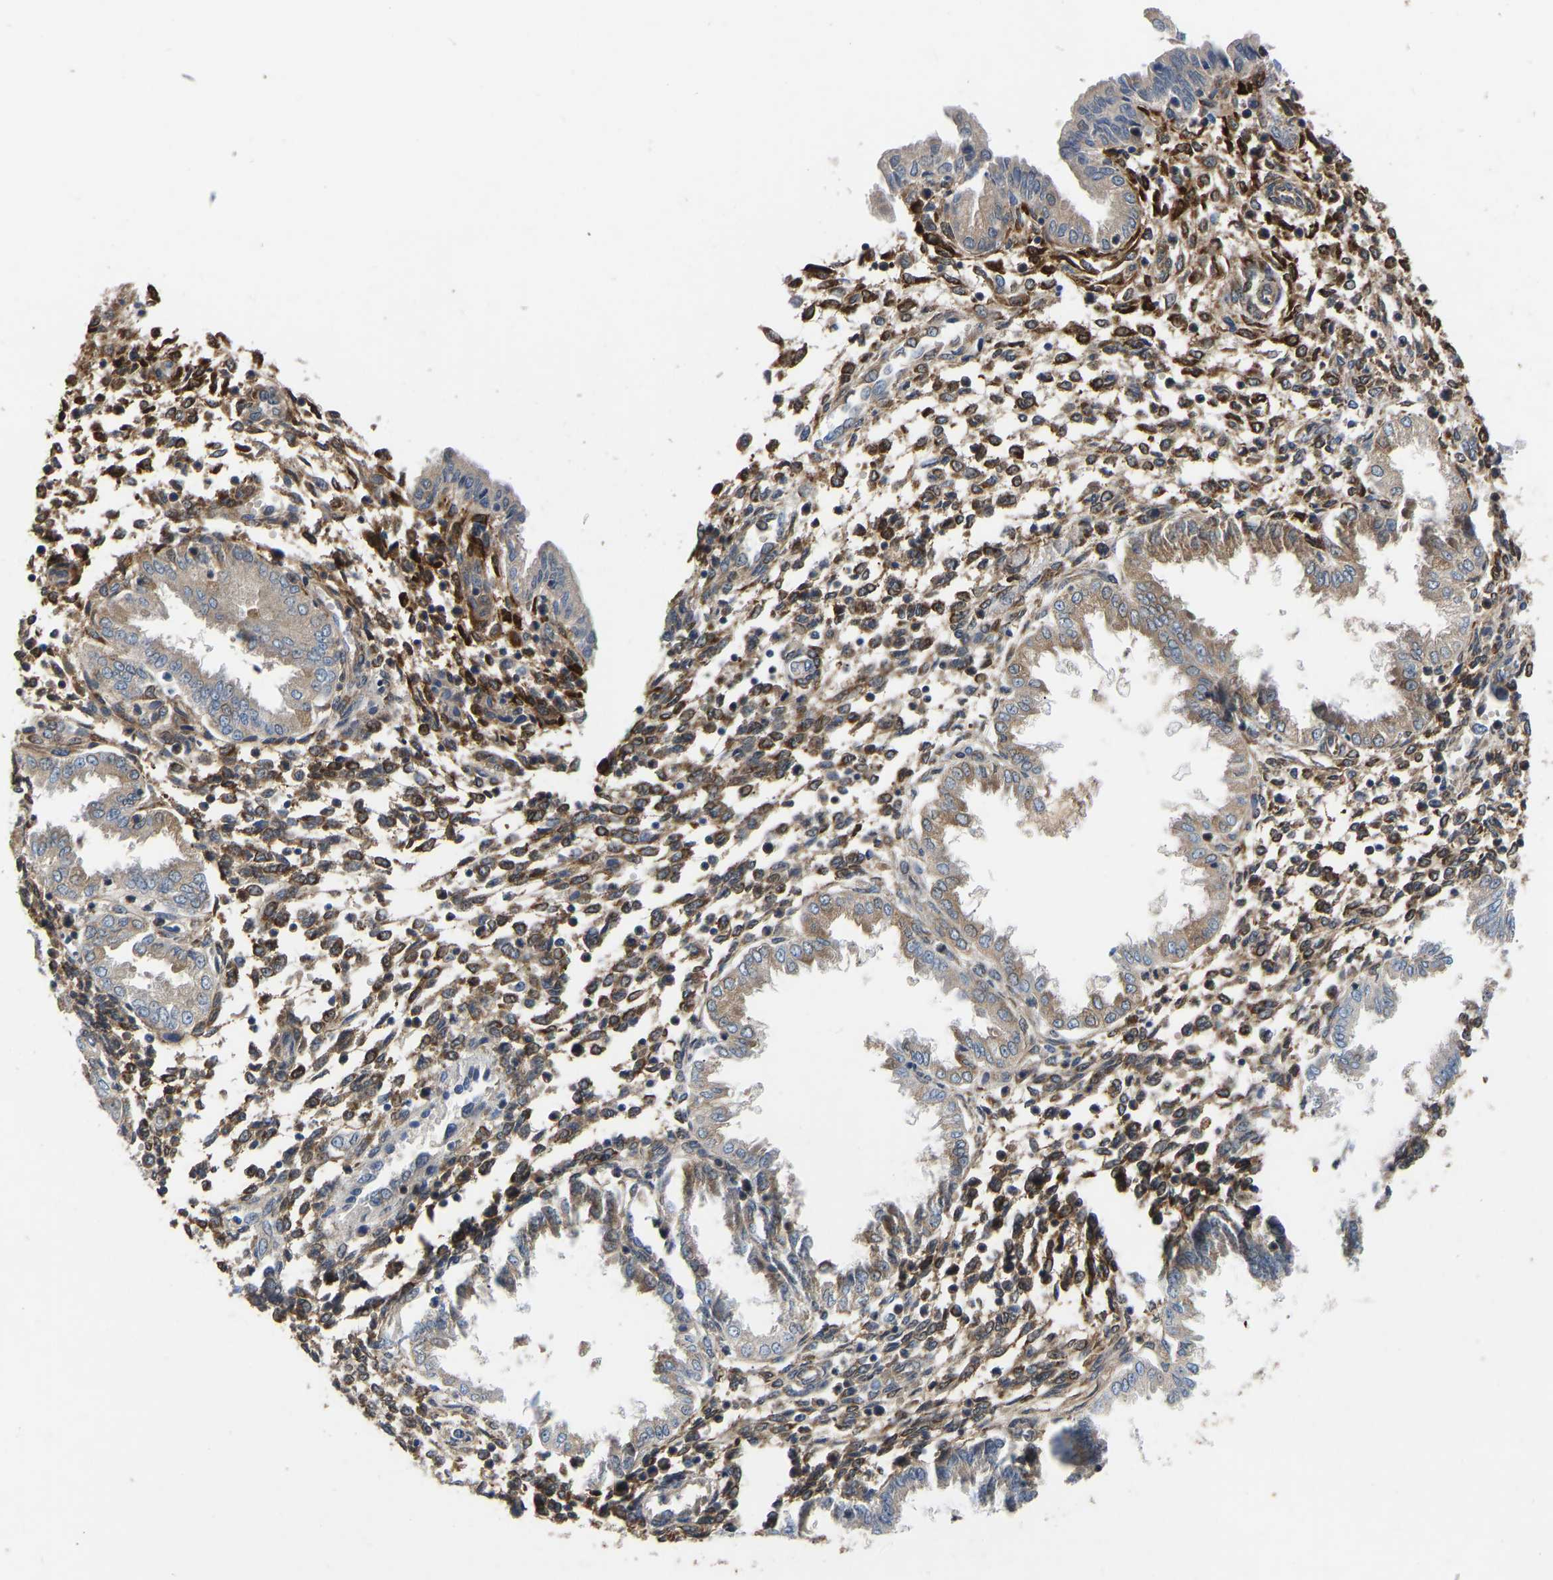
{"staining": {"intensity": "strong", "quantity": ">75%", "location": "cytoplasmic/membranous"}, "tissue": "endometrium", "cell_type": "Cells in endometrial stroma", "image_type": "normal", "snomed": [{"axis": "morphology", "description": "Normal tissue, NOS"}, {"axis": "topography", "description": "Endometrium"}], "caption": "This micrograph displays immunohistochemistry staining of normal human endometrium, with high strong cytoplasmic/membranous positivity in approximately >75% of cells in endometrial stroma.", "gene": "RBP1", "patient": {"sex": "female", "age": 33}}